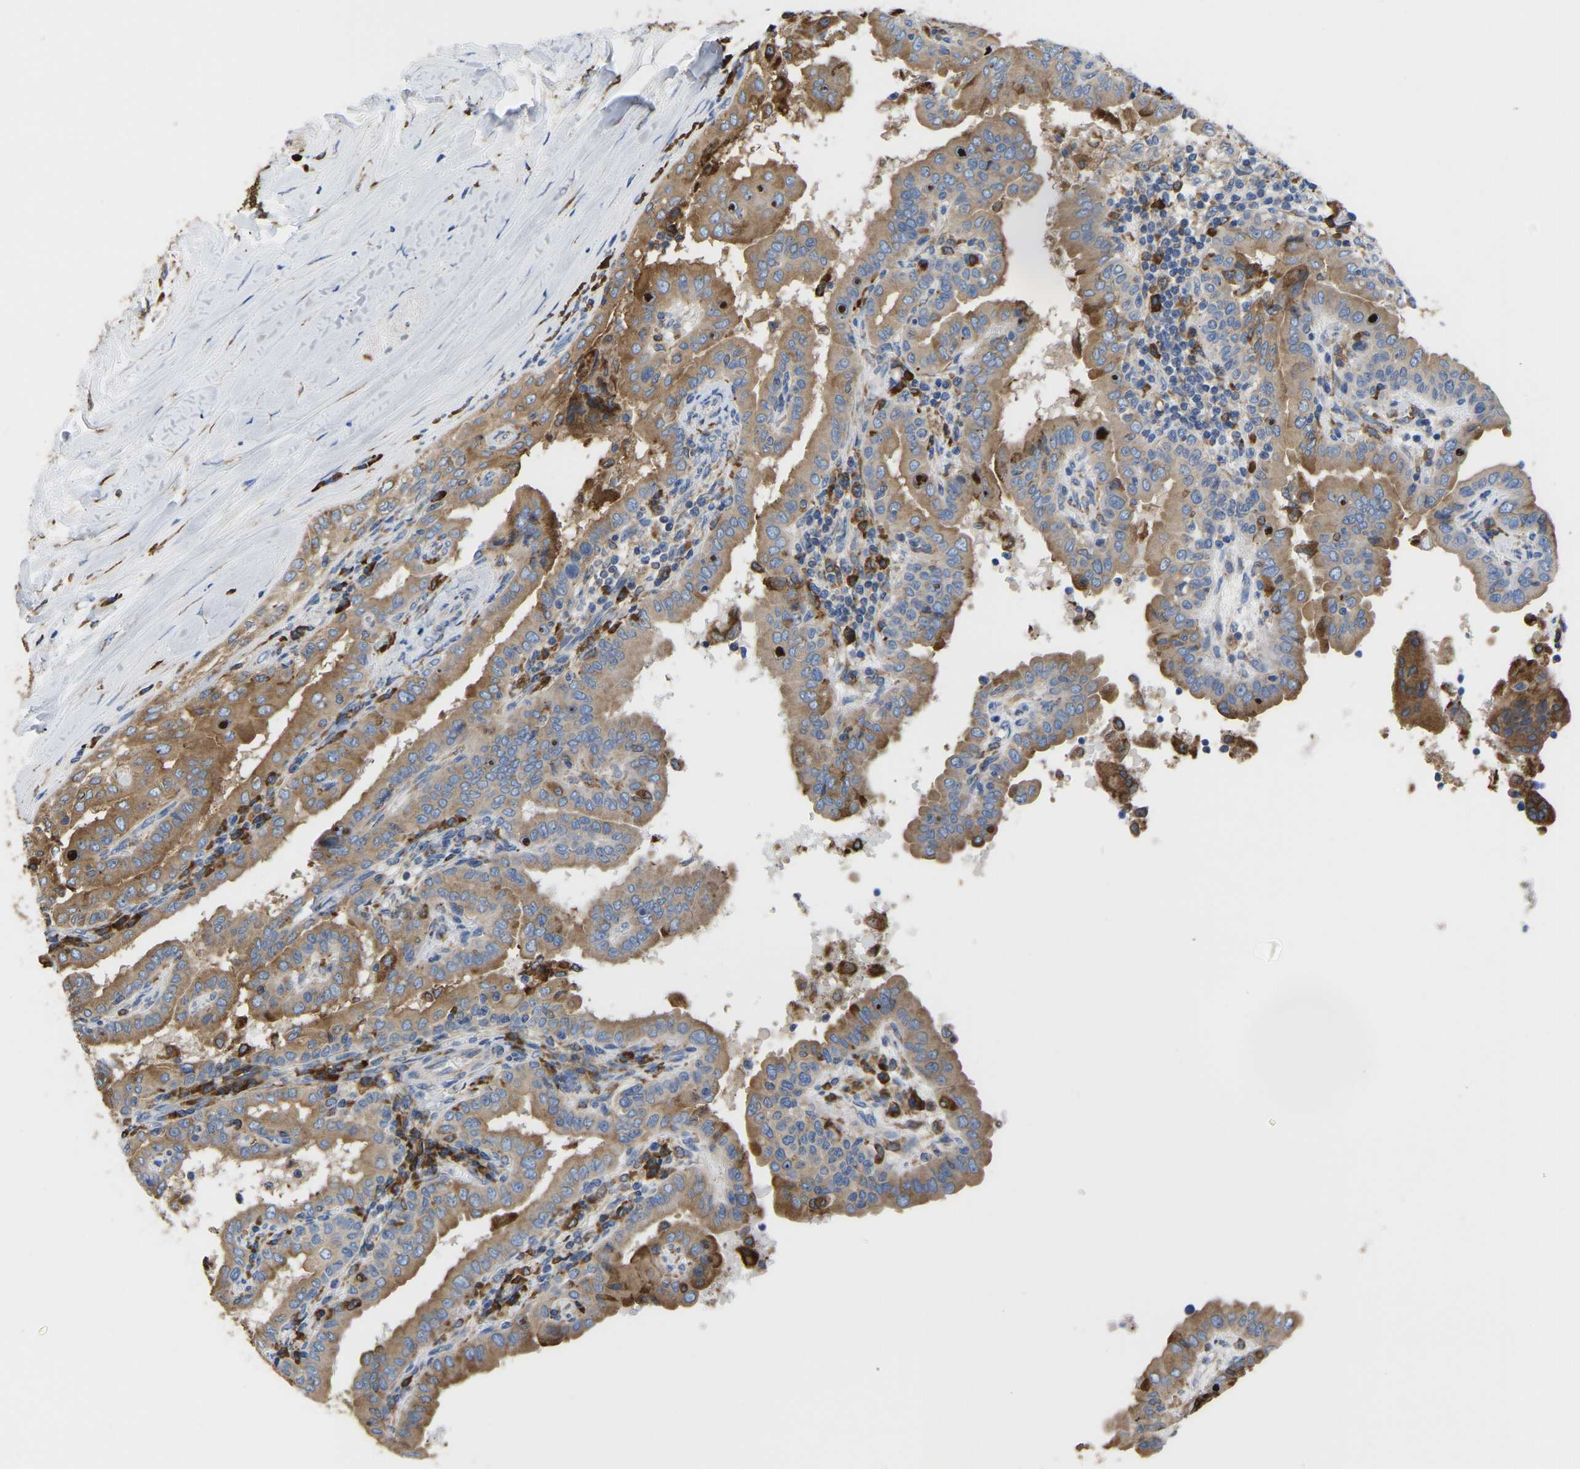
{"staining": {"intensity": "moderate", "quantity": ">75%", "location": "cytoplasmic/membranous"}, "tissue": "thyroid cancer", "cell_type": "Tumor cells", "image_type": "cancer", "snomed": [{"axis": "morphology", "description": "Papillary adenocarcinoma, NOS"}, {"axis": "topography", "description": "Thyroid gland"}], "caption": "Immunohistochemistry (IHC) micrograph of thyroid cancer (papillary adenocarcinoma) stained for a protein (brown), which exhibits medium levels of moderate cytoplasmic/membranous positivity in about >75% of tumor cells.", "gene": "P4HB", "patient": {"sex": "male", "age": 33}}